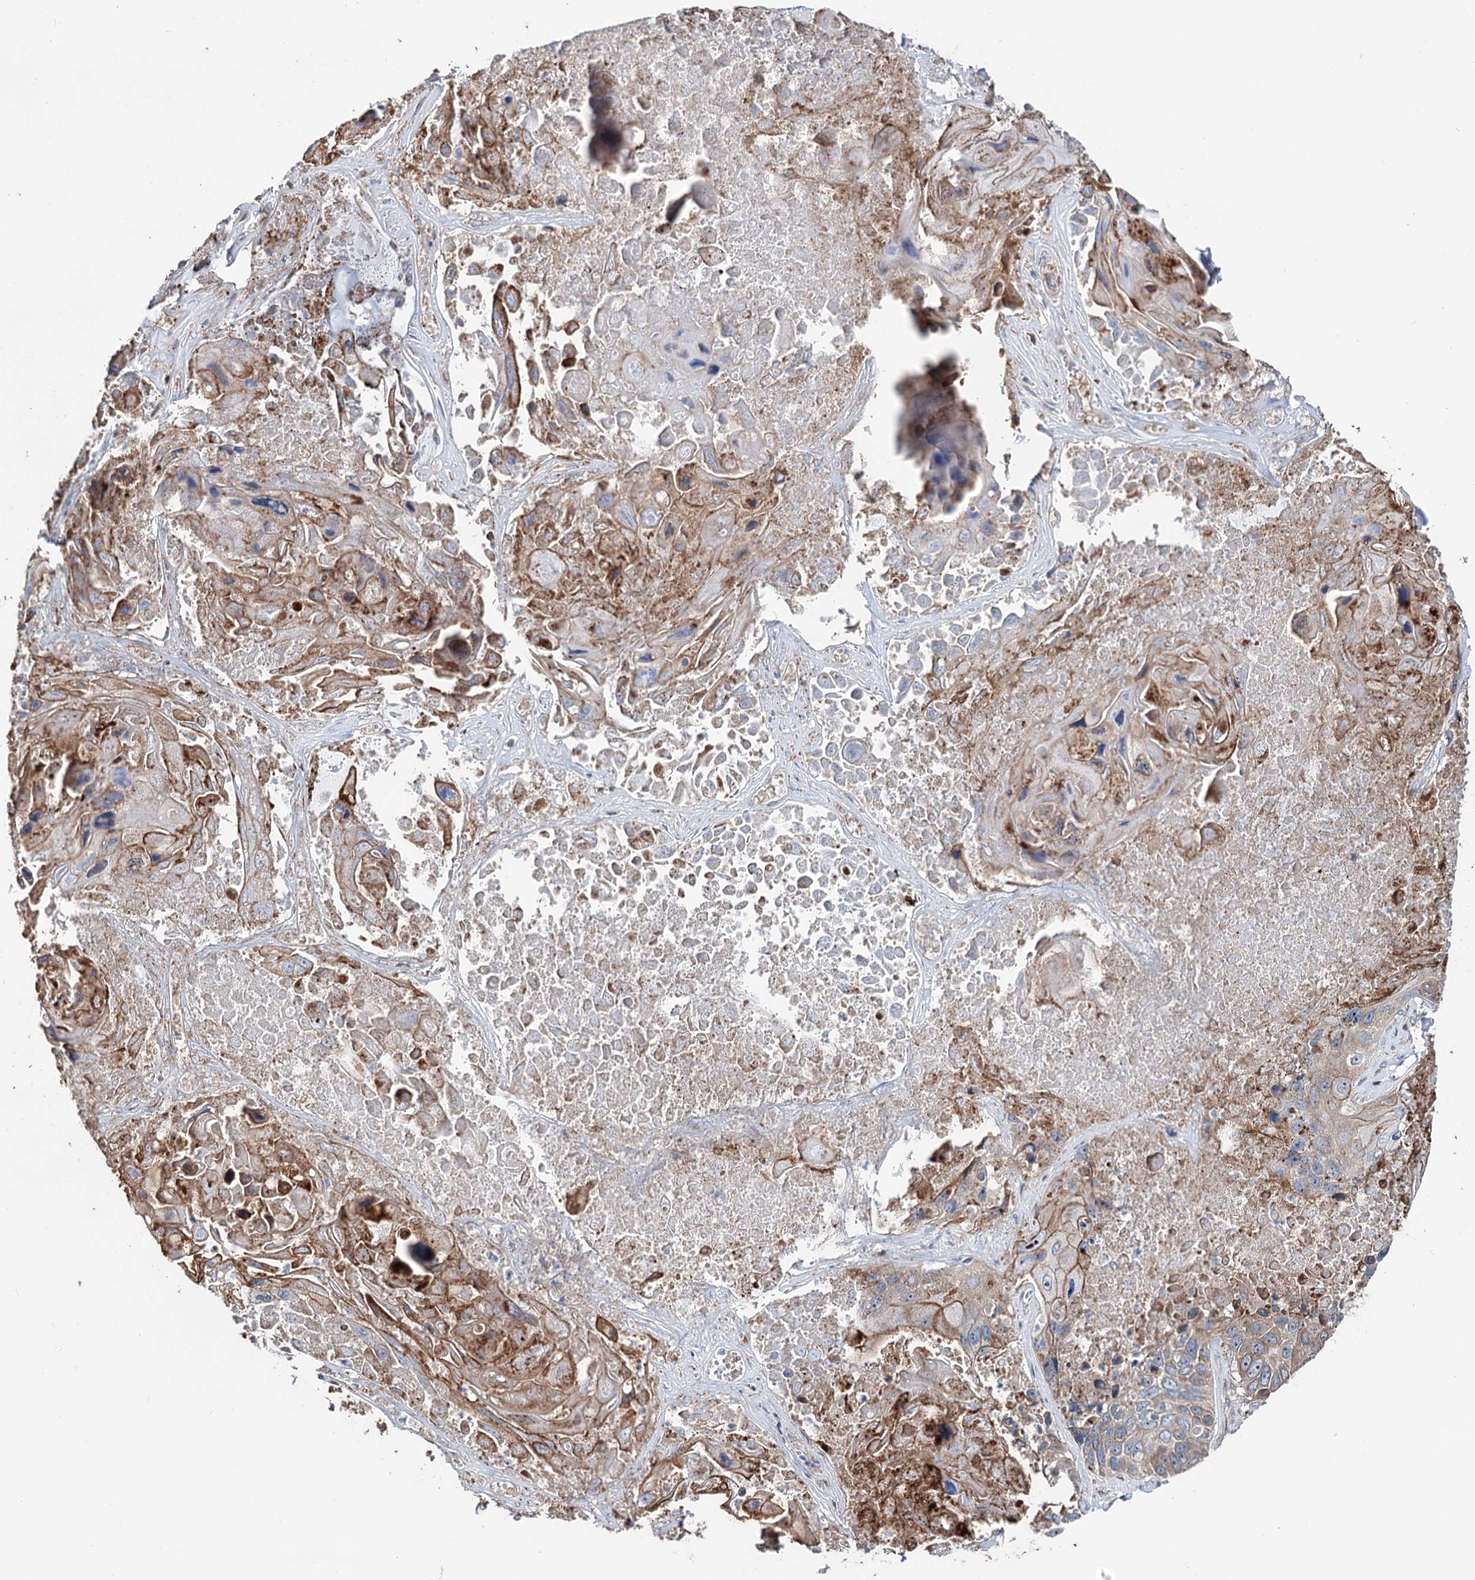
{"staining": {"intensity": "moderate", "quantity": ">75%", "location": "cytoplasmic/membranous"}, "tissue": "lung cancer", "cell_type": "Tumor cells", "image_type": "cancer", "snomed": [{"axis": "morphology", "description": "Squamous cell carcinoma, NOS"}, {"axis": "topography", "description": "Lung"}], "caption": "Lung squamous cell carcinoma tissue shows moderate cytoplasmic/membranous positivity in about >75% of tumor cells, visualized by immunohistochemistry.", "gene": "PTDSS2", "patient": {"sex": "male", "age": 61}}